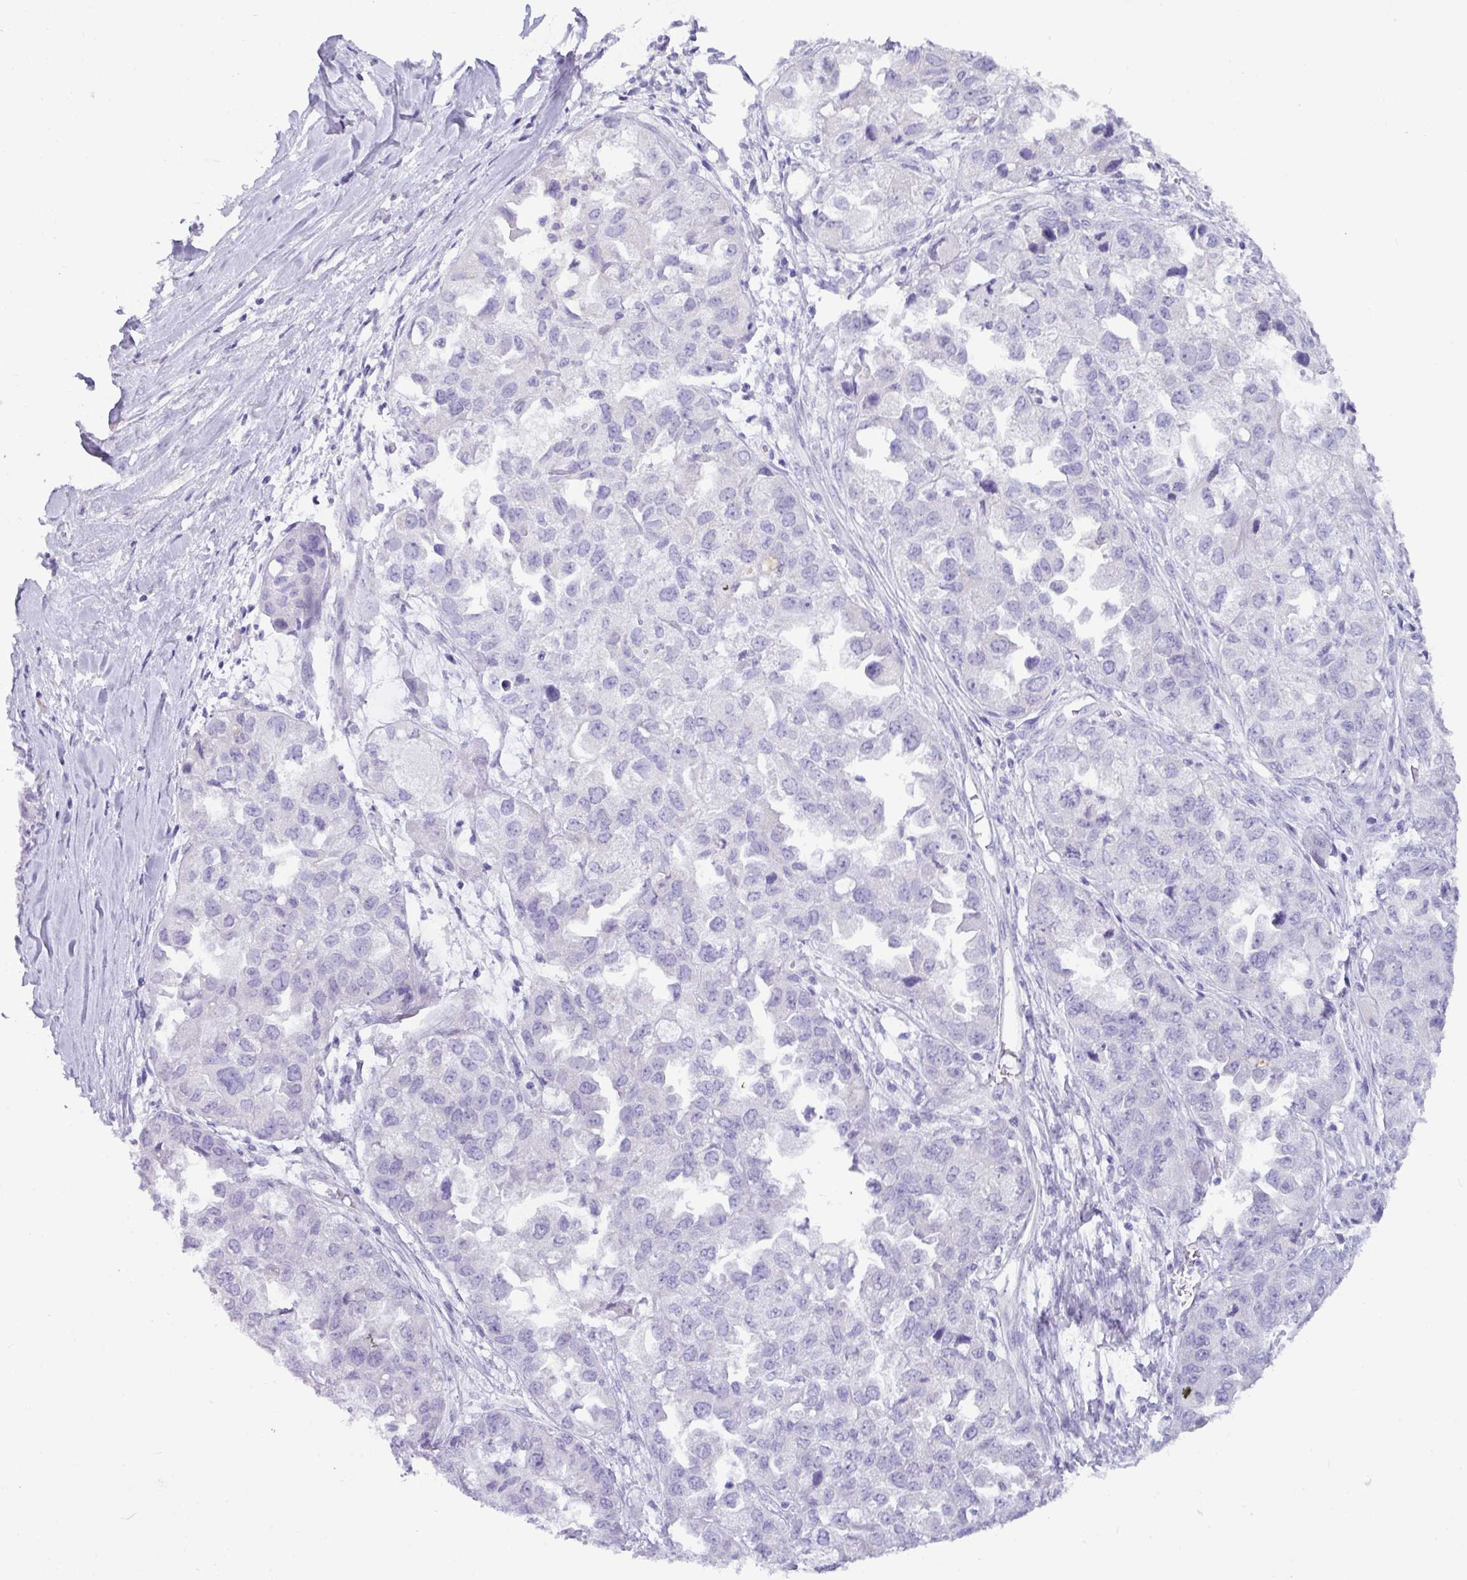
{"staining": {"intensity": "negative", "quantity": "none", "location": "none"}, "tissue": "ovarian cancer", "cell_type": "Tumor cells", "image_type": "cancer", "snomed": [{"axis": "morphology", "description": "Cystadenocarcinoma, serous, NOS"}, {"axis": "topography", "description": "Ovary"}], "caption": "Tumor cells show no significant positivity in ovarian cancer (serous cystadenocarcinoma).", "gene": "ZNF524", "patient": {"sex": "female", "age": 84}}